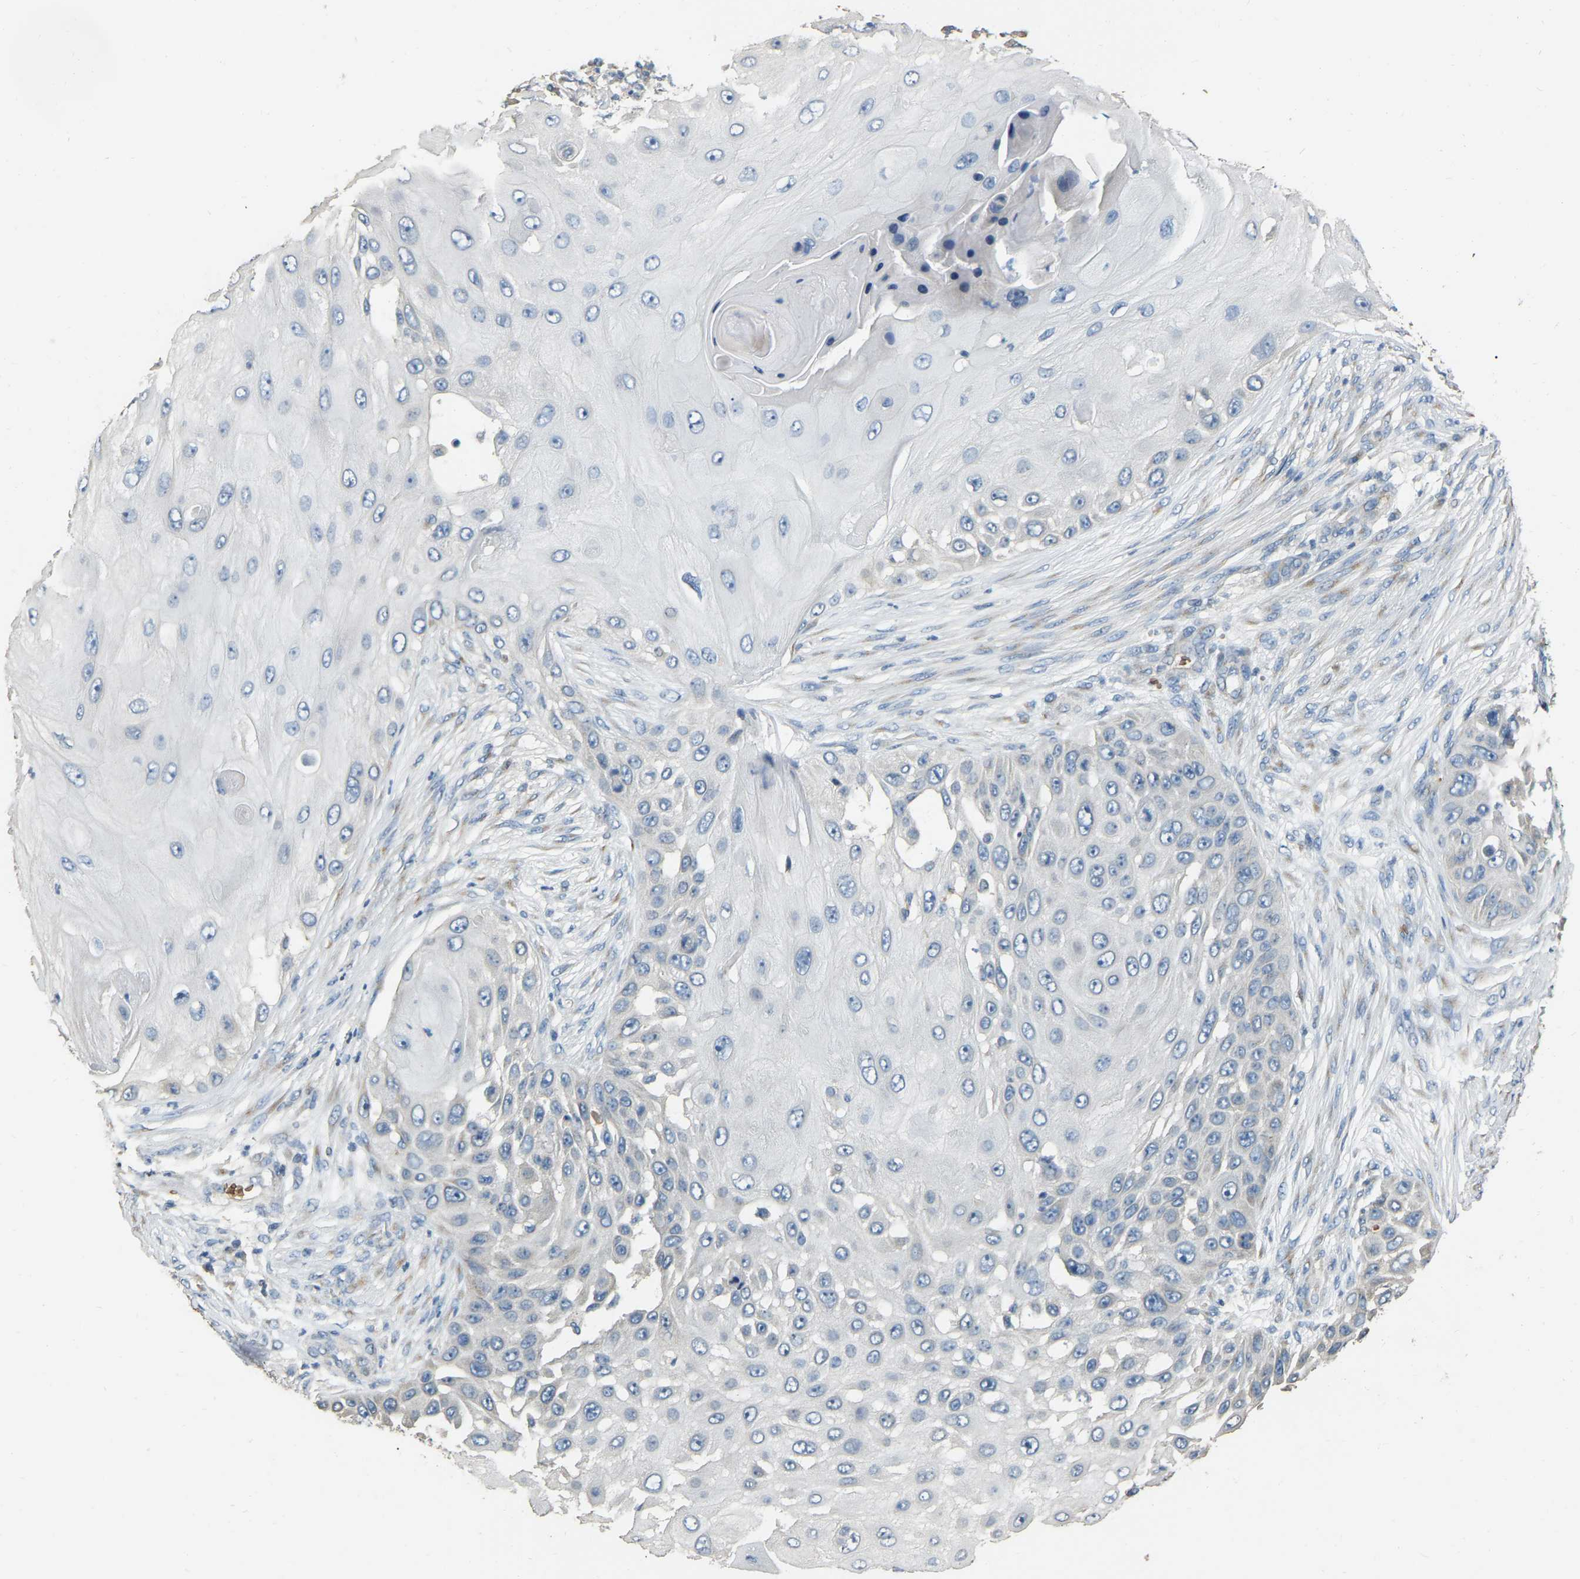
{"staining": {"intensity": "negative", "quantity": "none", "location": "none"}, "tissue": "skin cancer", "cell_type": "Tumor cells", "image_type": "cancer", "snomed": [{"axis": "morphology", "description": "Squamous cell carcinoma, NOS"}, {"axis": "topography", "description": "Skin"}], "caption": "There is no significant staining in tumor cells of skin squamous cell carcinoma.", "gene": "CFAP298", "patient": {"sex": "female", "age": 44}}